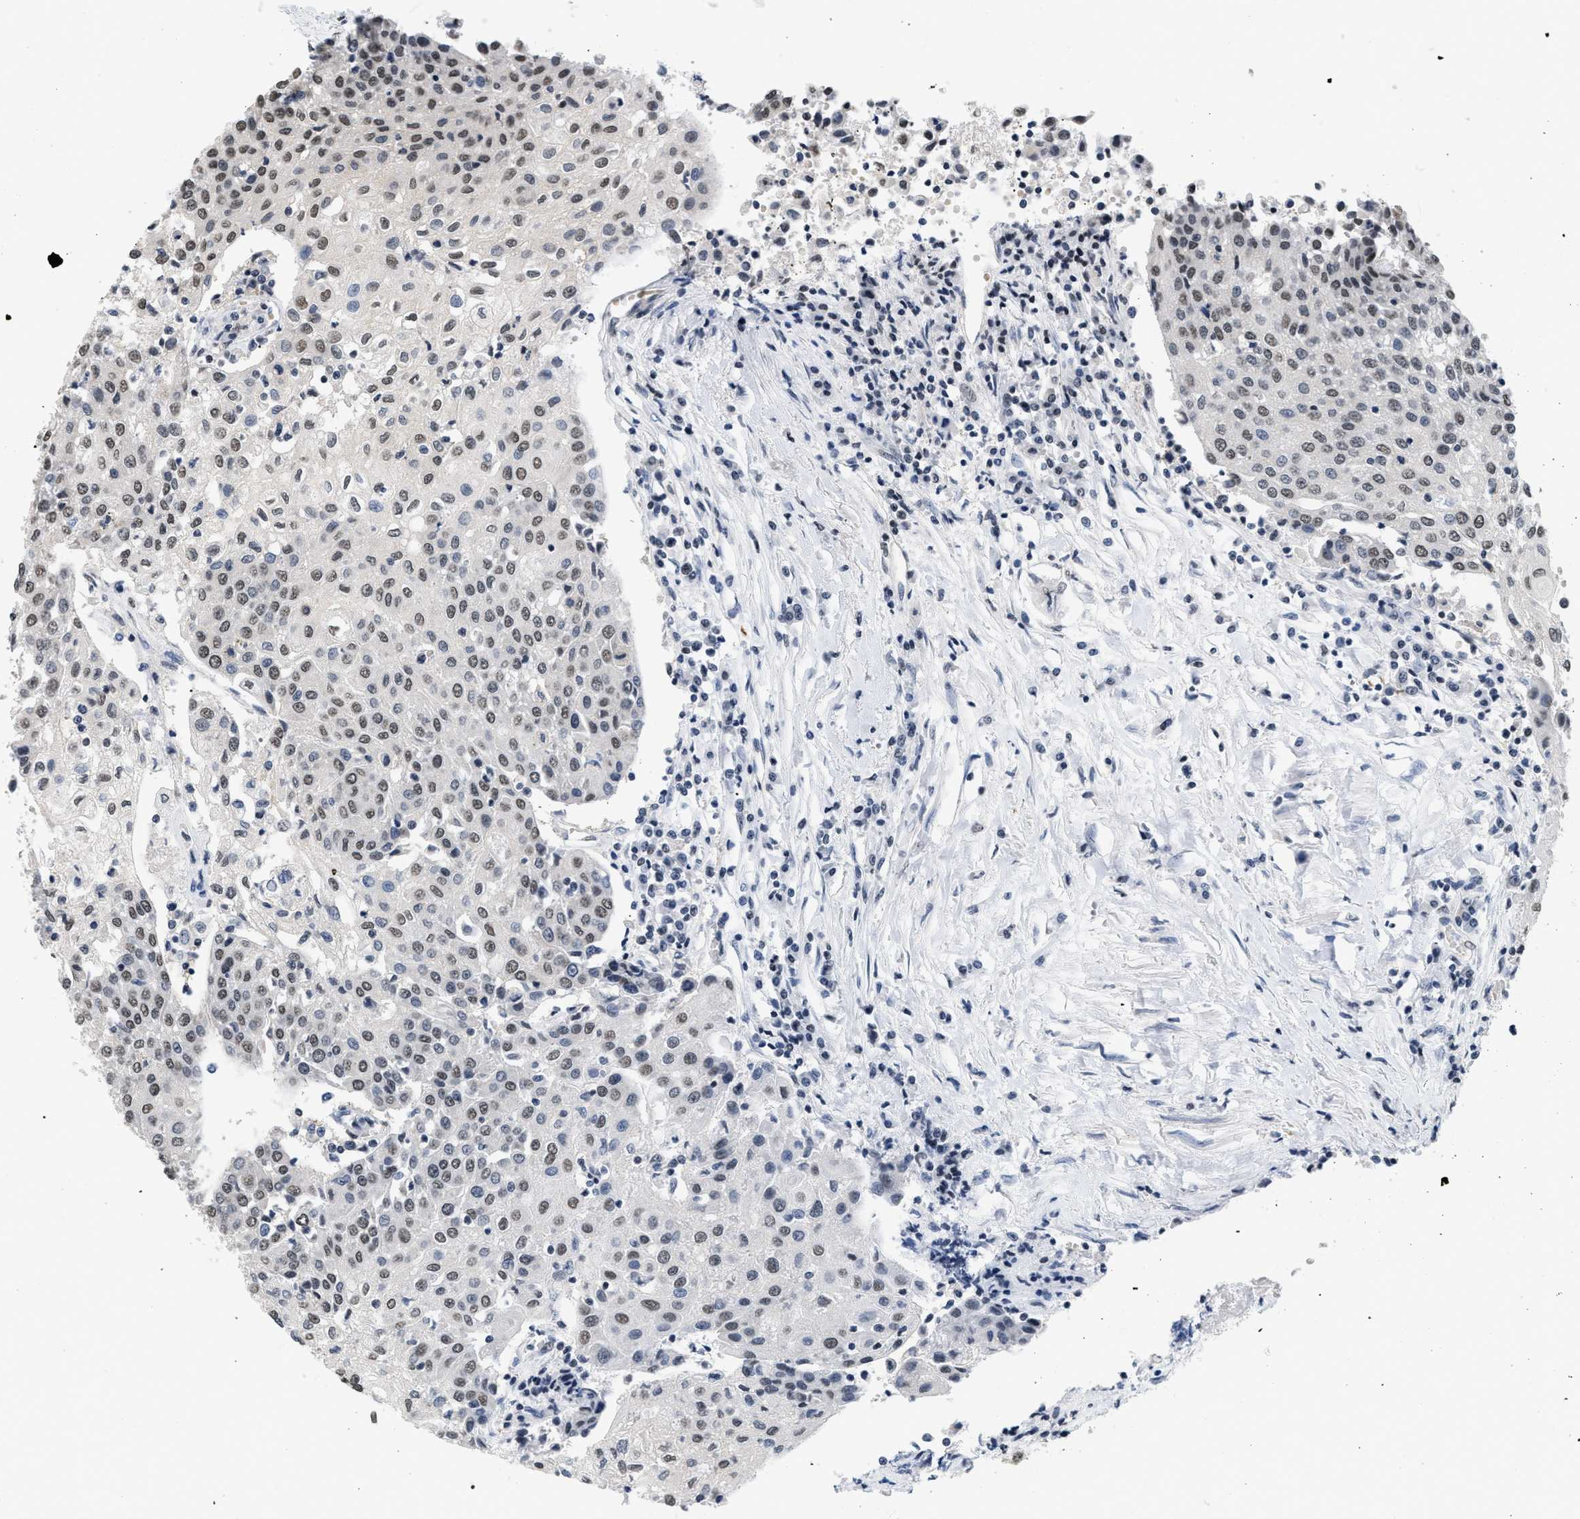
{"staining": {"intensity": "weak", "quantity": ">75%", "location": "nuclear"}, "tissue": "urothelial cancer", "cell_type": "Tumor cells", "image_type": "cancer", "snomed": [{"axis": "morphology", "description": "Urothelial carcinoma, High grade"}, {"axis": "topography", "description": "Urinary bladder"}], "caption": "This is an image of immunohistochemistry staining of urothelial cancer, which shows weak staining in the nuclear of tumor cells.", "gene": "RAF1", "patient": {"sex": "female", "age": 85}}